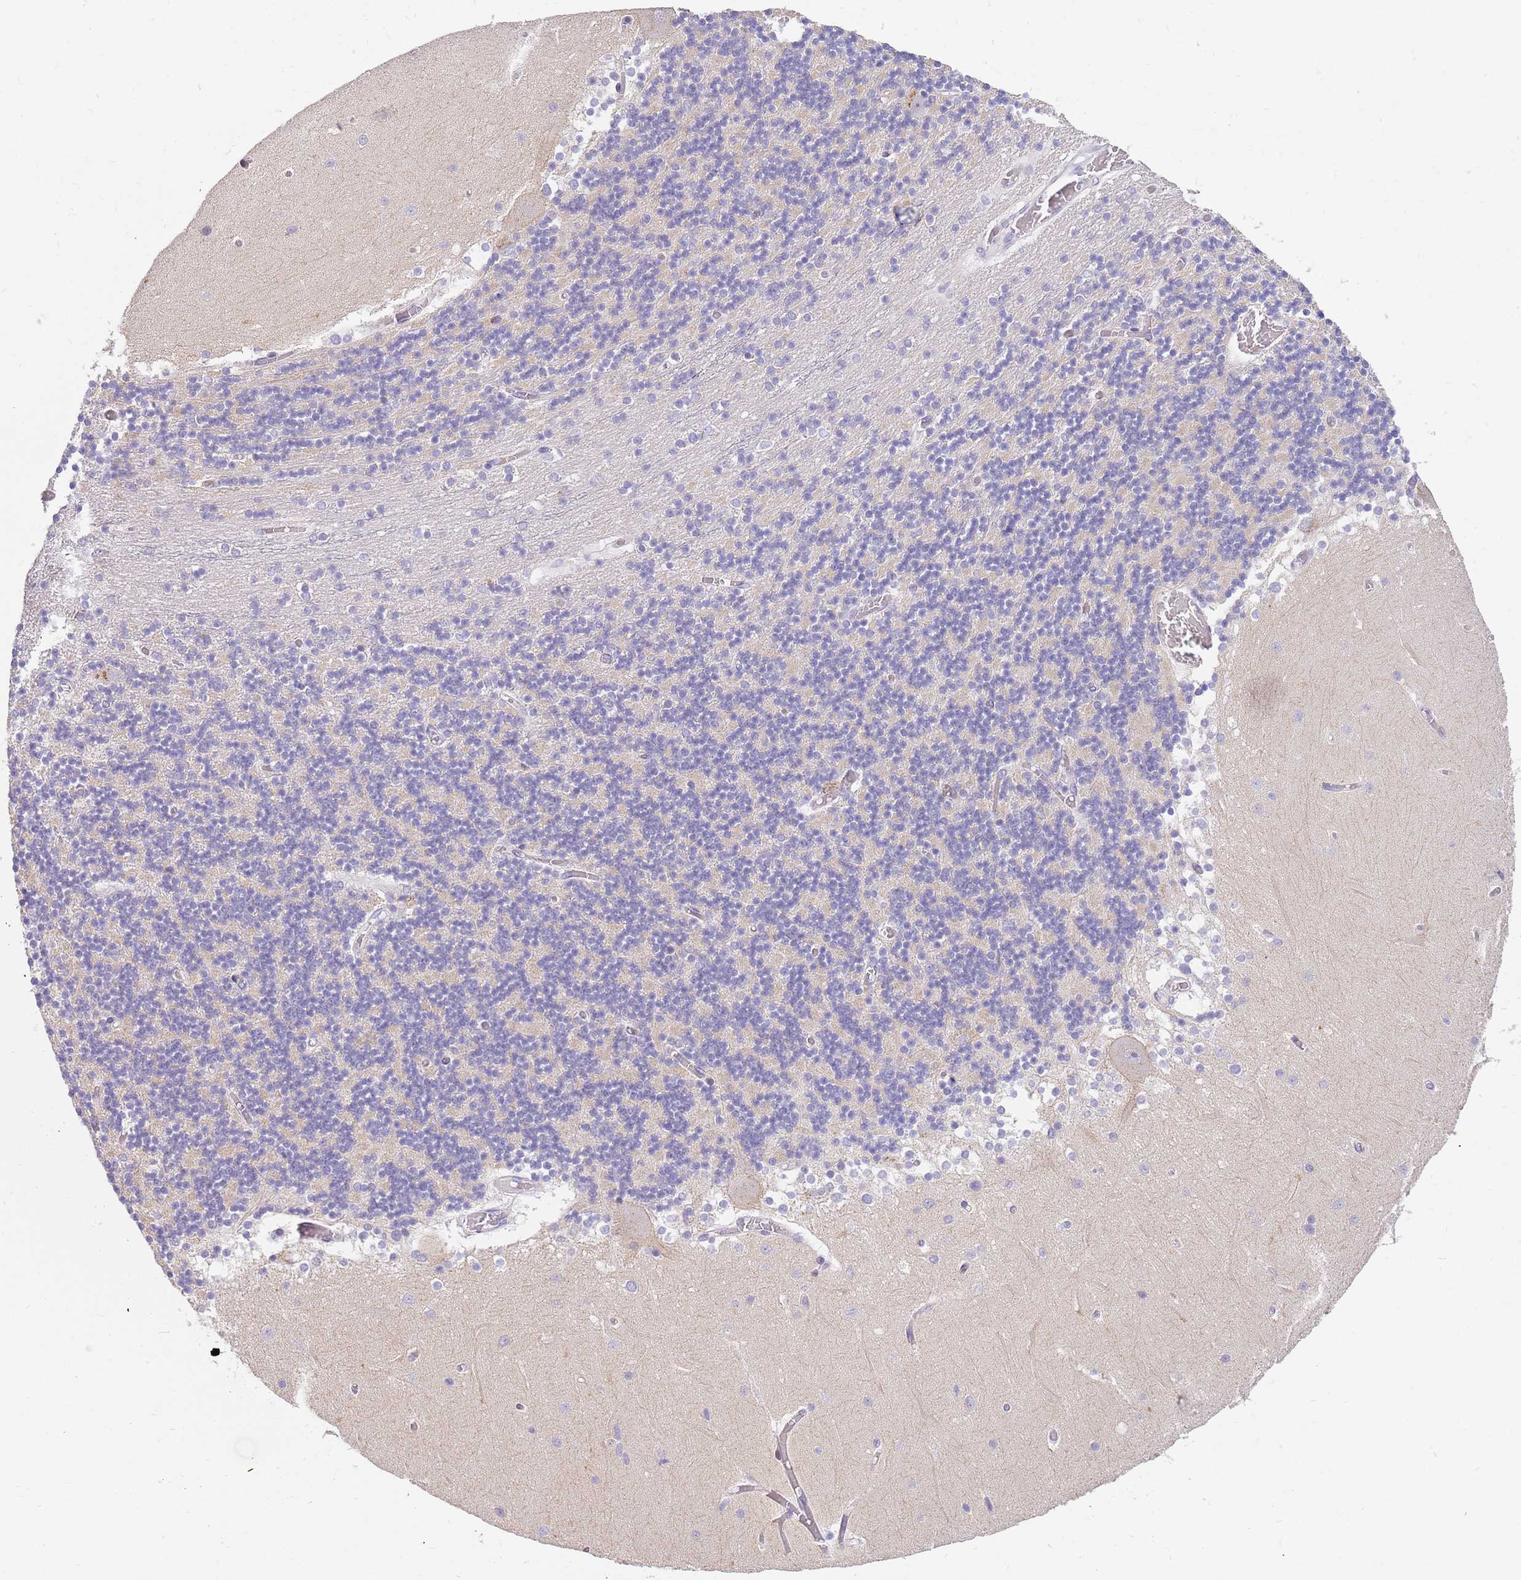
{"staining": {"intensity": "negative", "quantity": "none", "location": "none"}, "tissue": "cerebellum", "cell_type": "Cells in granular layer", "image_type": "normal", "snomed": [{"axis": "morphology", "description": "Normal tissue, NOS"}, {"axis": "topography", "description": "Cerebellum"}], "caption": "Protein analysis of benign cerebellum reveals no significant positivity in cells in granular layer. (DAB (3,3'-diaminobenzidine) IHC, high magnification).", "gene": "DNAJA3", "patient": {"sex": "female", "age": 28}}